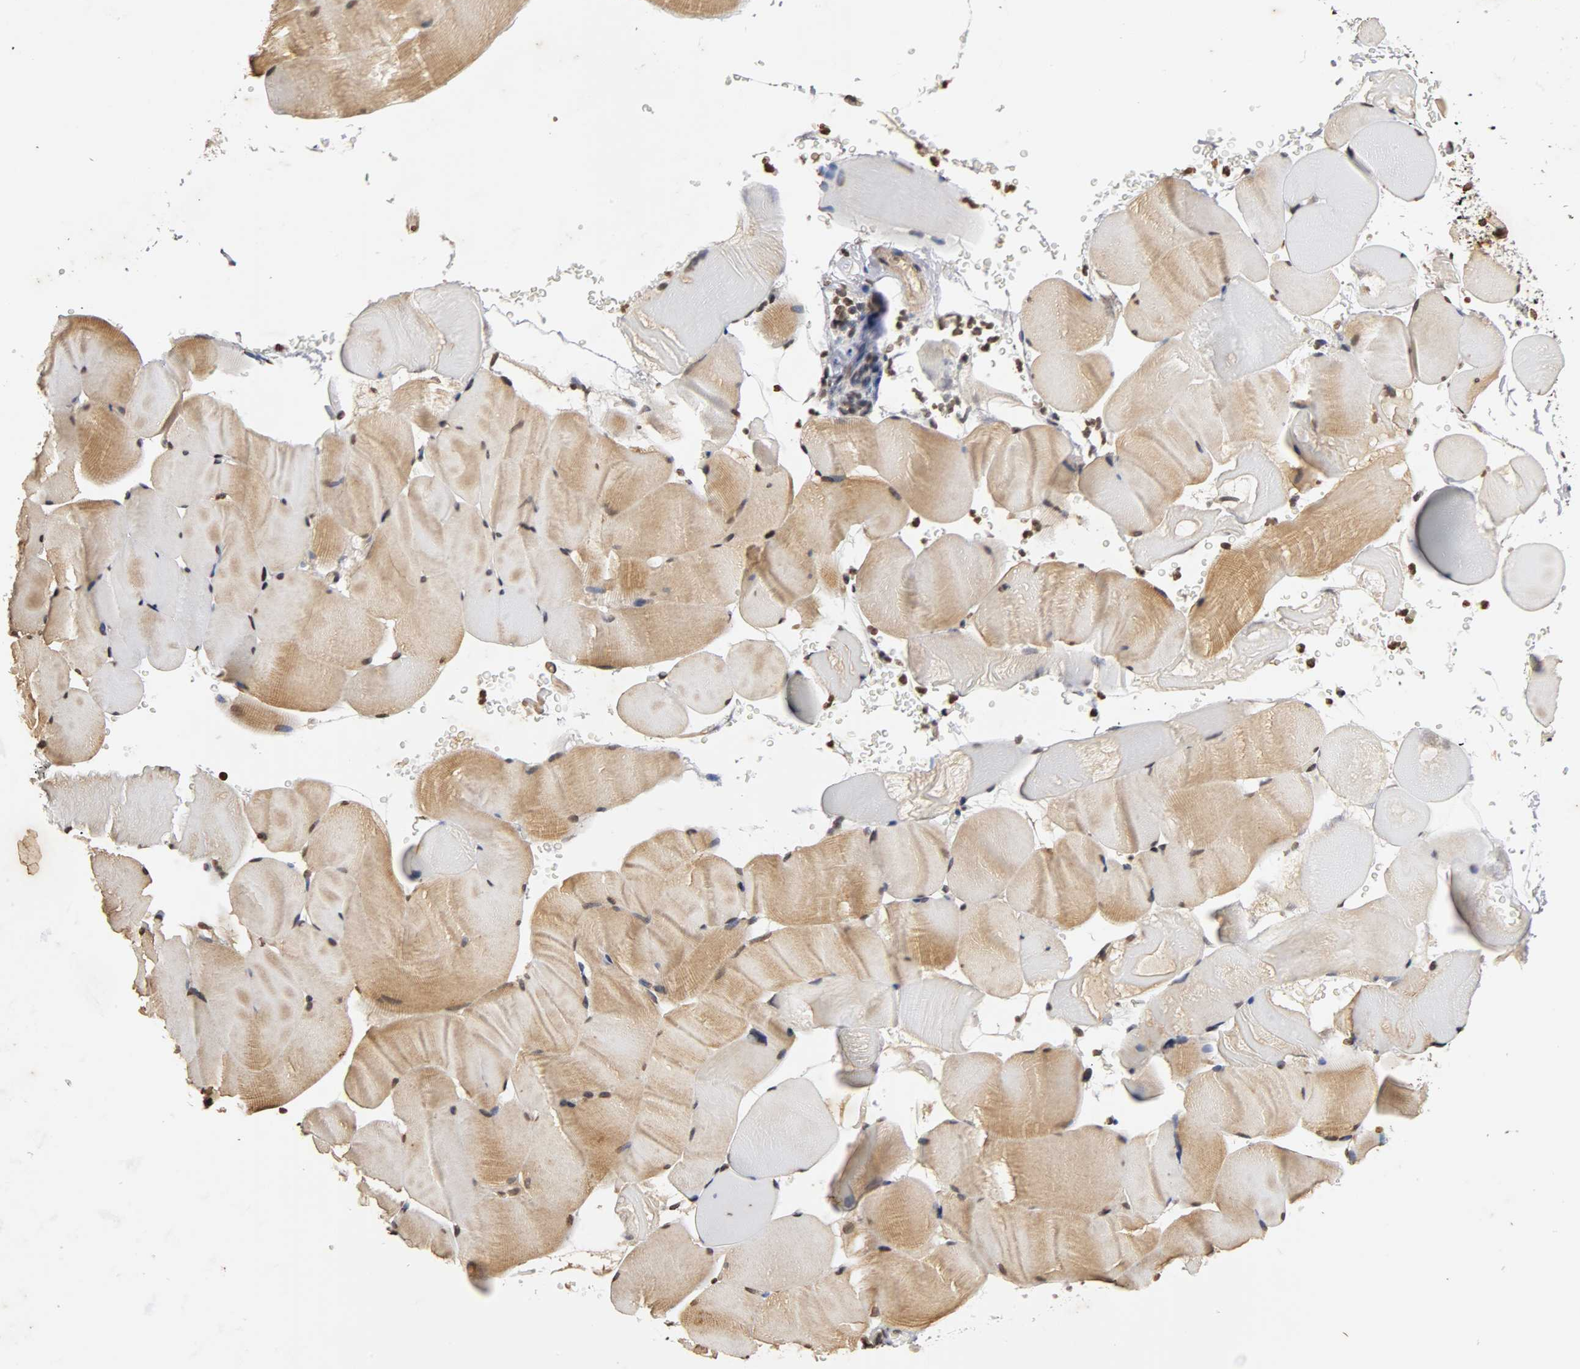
{"staining": {"intensity": "weak", "quantity": "25%-75%", "location": "cytoplasmic/membranous"}, "tissue": "skeletal muscle", "cell_type": "Myocytes", "image_type": "normal", "snomed": [{"axis": "morphology", "description": "Normal tissue, NOS"}, {"axis": "topography", "description": "Skeletal muscle"}], "caption": "This is an image of immunohistochemistry staining of unremarkable skeletal muscle, which shows weak positivity in the cytoplasmic/membranous of myocytes.", "gene": "ERCC2", "patient": {"sex": "male", "age": 62}}